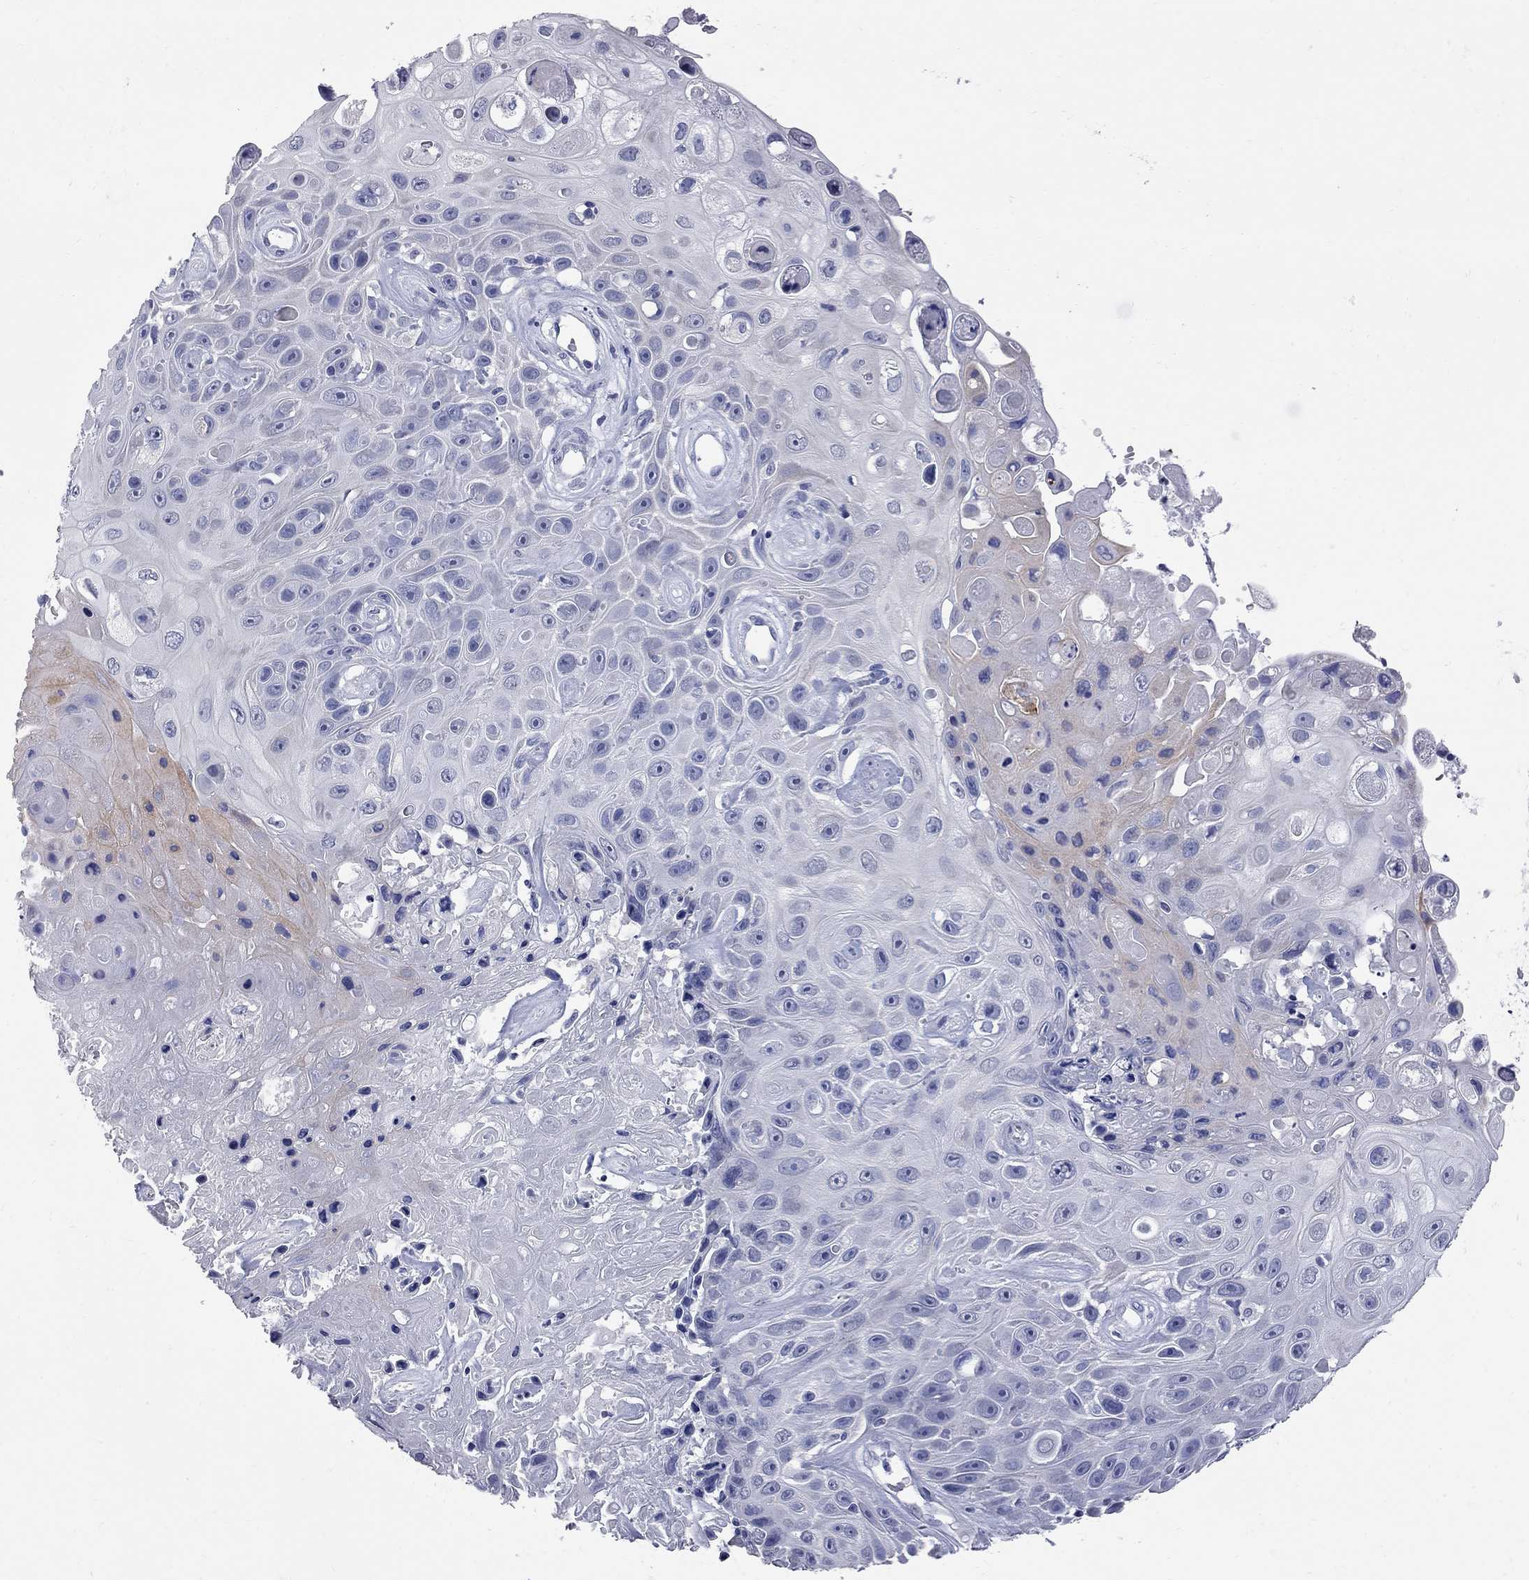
{"staining": {"intensity": "weak", "quantity": "<25%", "location": "cytoplasmic/membranous"}, "tissue": "skin cancer", "cell_type": "Tumor cells", "image_type": "cancer", "snomed": [{"axis": "morphology", "description": "Squamous cell carcinoma, NOS"}, {"axis": "topography", "description": "Skin"}], "caption": "Protein analysis of squamous cell carcinoma (skin) shows no significant expression in tumor cells. (Brightfield microscopy of DAB (3,3'-diaminobenzidine) immunohistochemistry at high magnification).", "gene": "FAM221B", "patient": {"sex": "male", "age": 82}}